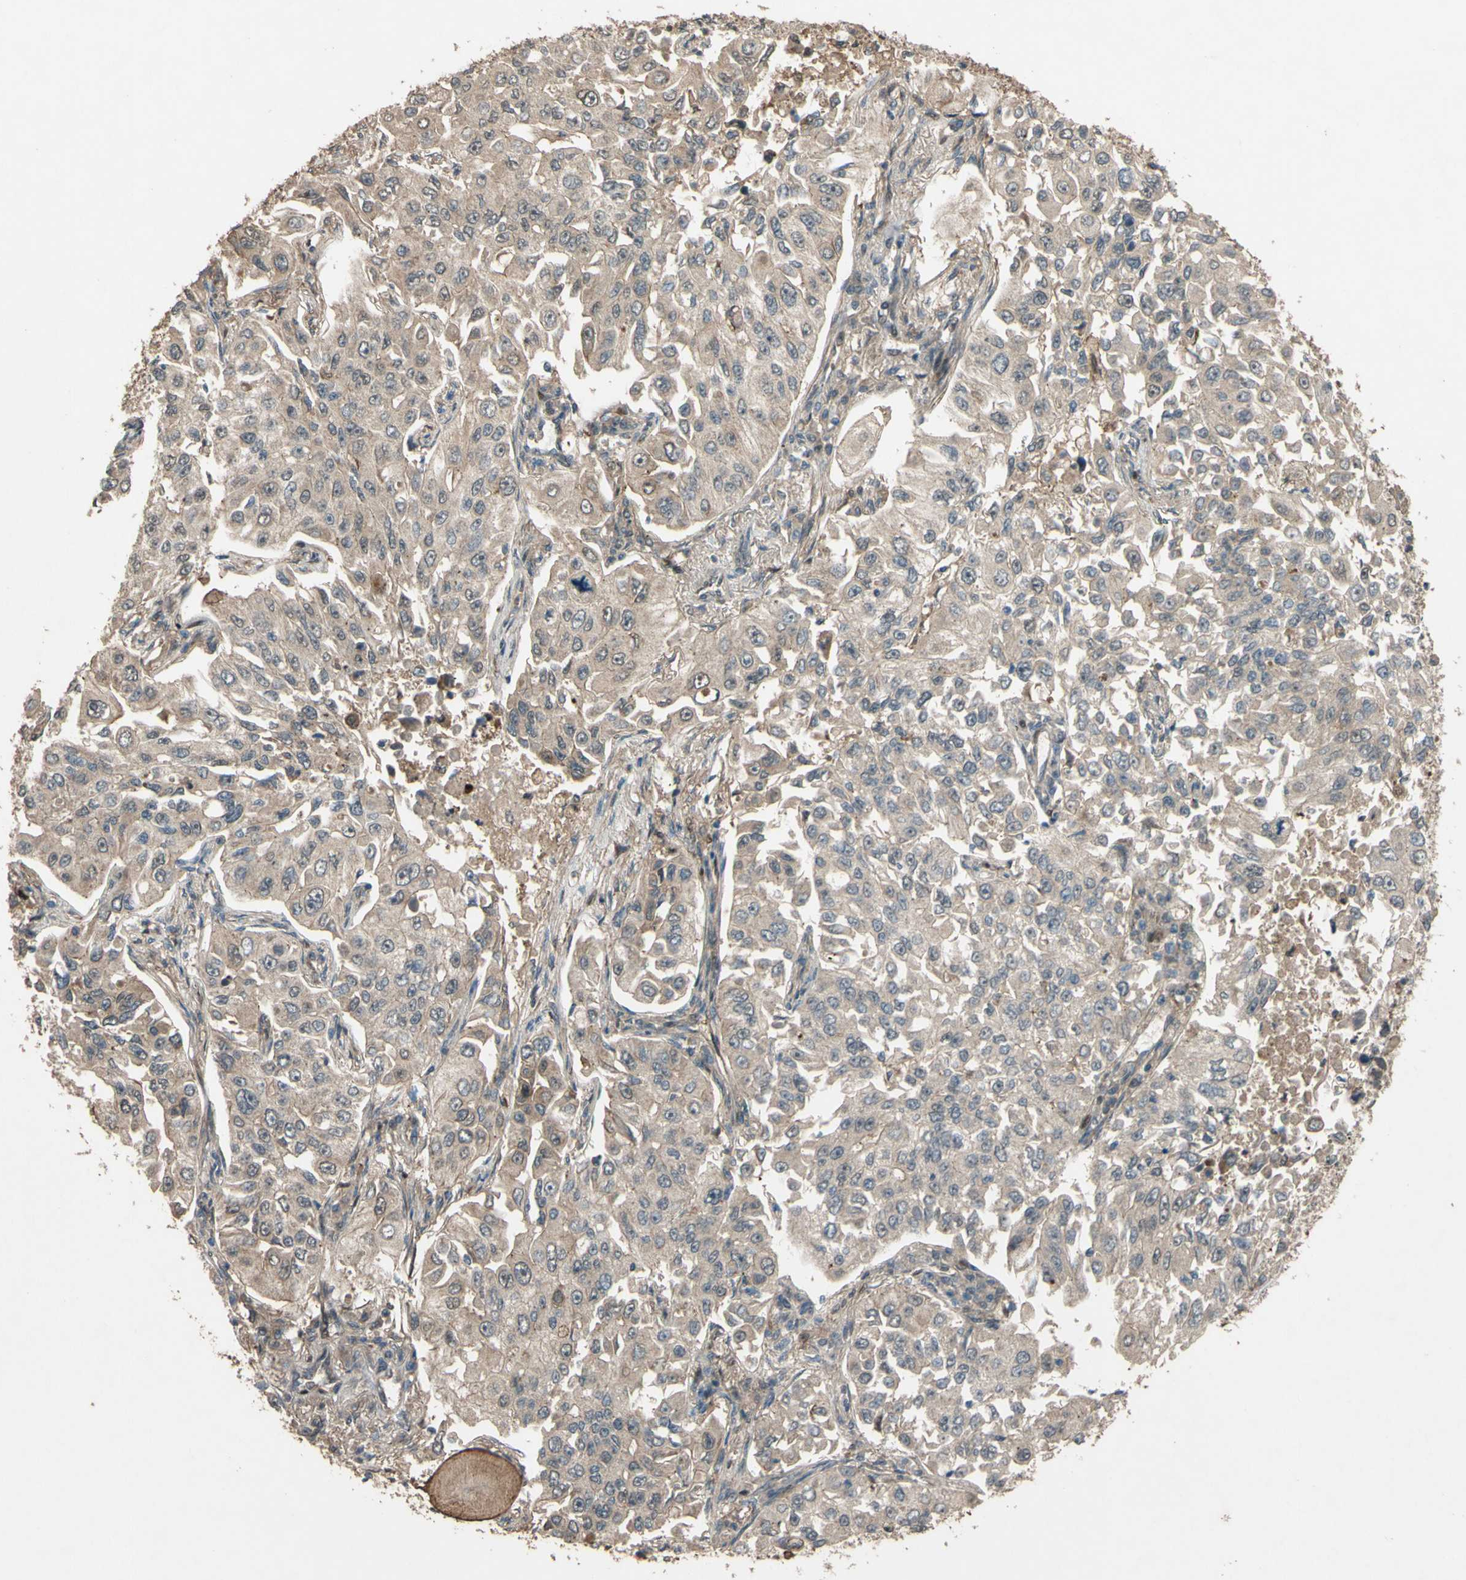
{"staining": {"intensity": "weak", "quantity": ">75%", "location": "cytoplasmic/membranous"}, "tissue": "lung cancer", "cell_type": "Tumor cells", "image_type": "cancer", "snomed": [{"axis": "morphology", "description": "Adenocarcinoma, NOS"}, {"axis": "topography", "description": "Lung"}], "caption": "A brown stain shows weak cytoplasmic/membranous staining of a protein in lung adenocarcinoma tumor cells.", "gene": "SHROOM4", "patient": {"sex": "male", "age": 84}}